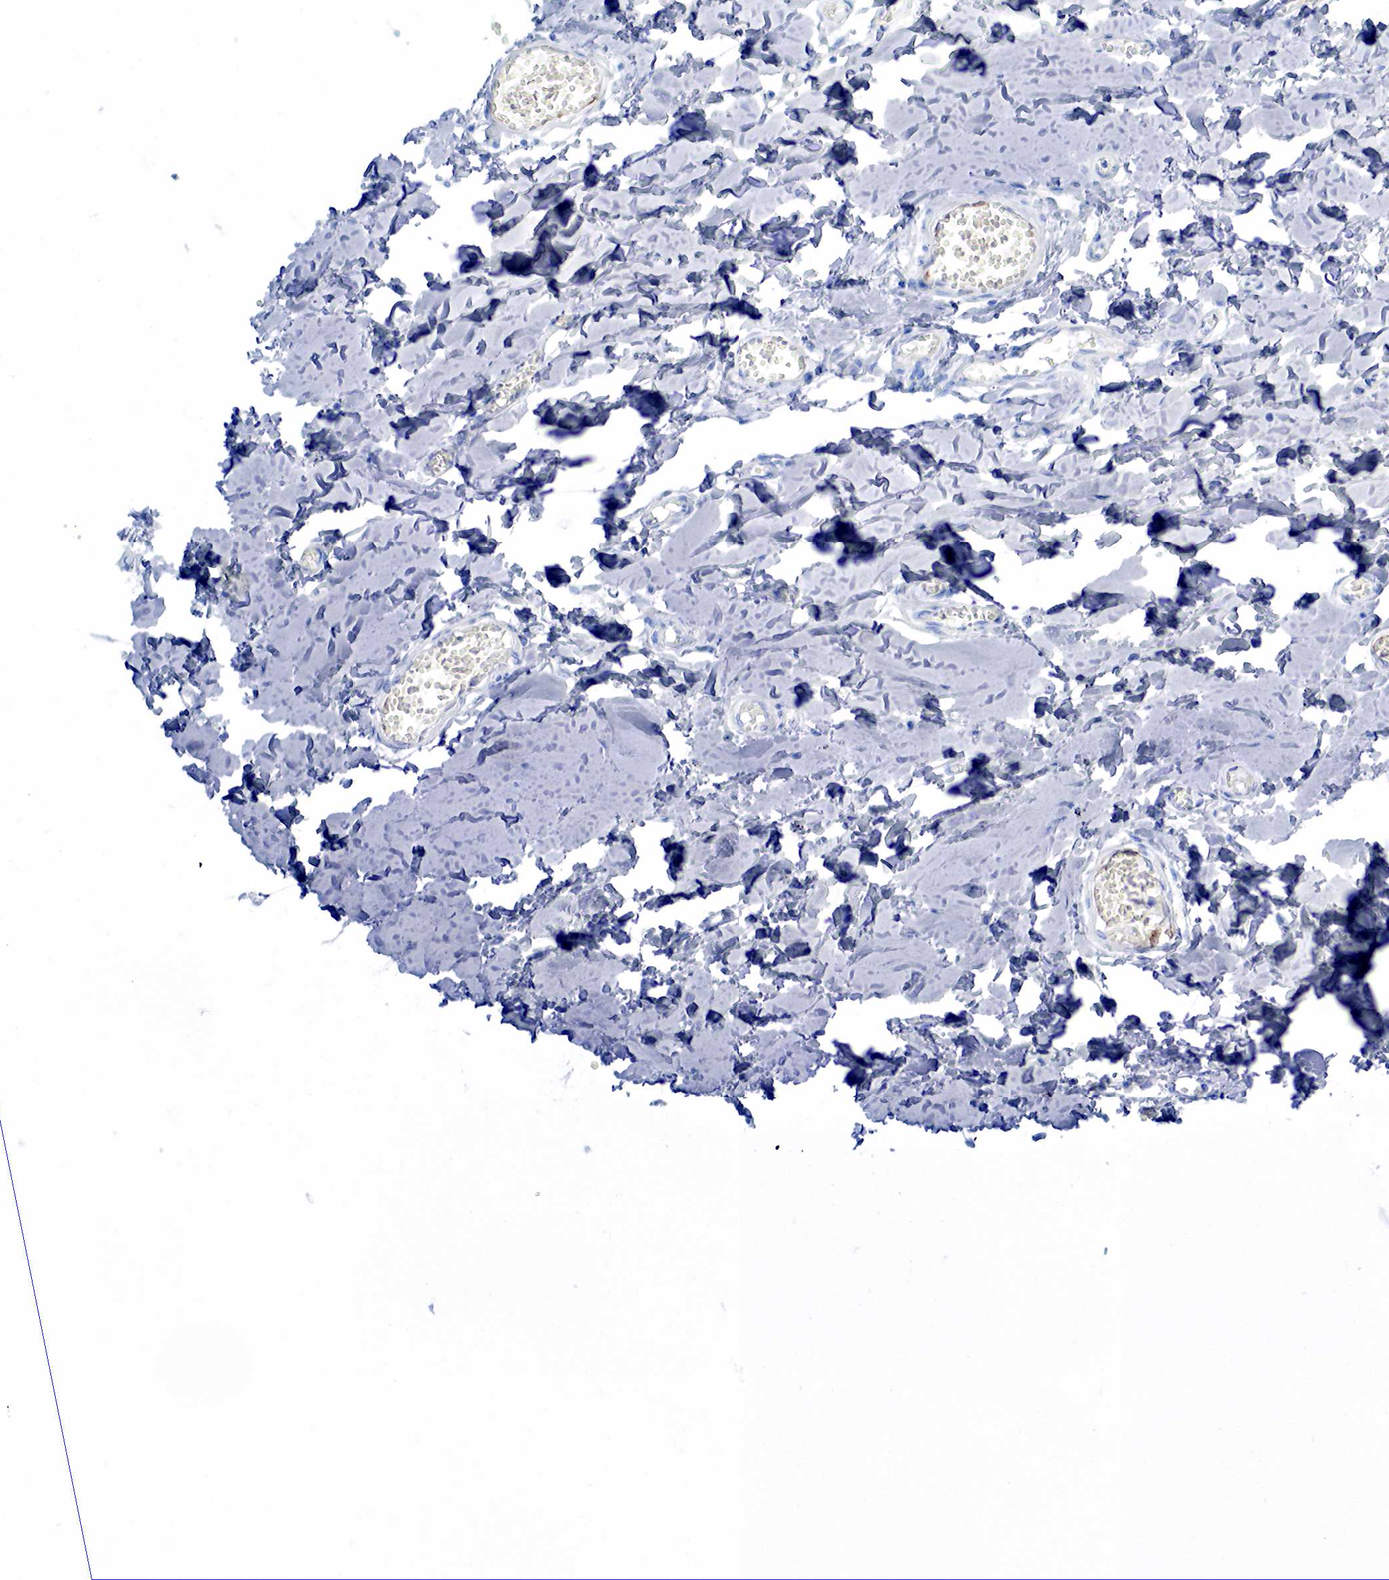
{"staining": {"intensity": "negative", "quantity": "none", "location": "none"}, "tissue": "adipose tissue", "cell_type": "Adipocytes", "image_type": "normal", "snomed": [{"axis": "morphology", "description": "Normal tissue, NOS"}, {"axis": "morphology", "description": "Sarcoma, NOS"}, {"axis": "topography", "description": "Skin"}, {"axis": "topography", "description": "Soft tissue"}], "caption": "An IHC image of normal adipose tissue is shown. There is no staining in adipocytes of adipose tissue. Nuclei are stained in blue.", "gene": "KRT18", "patient": {"sex": "female", "age": 51}}